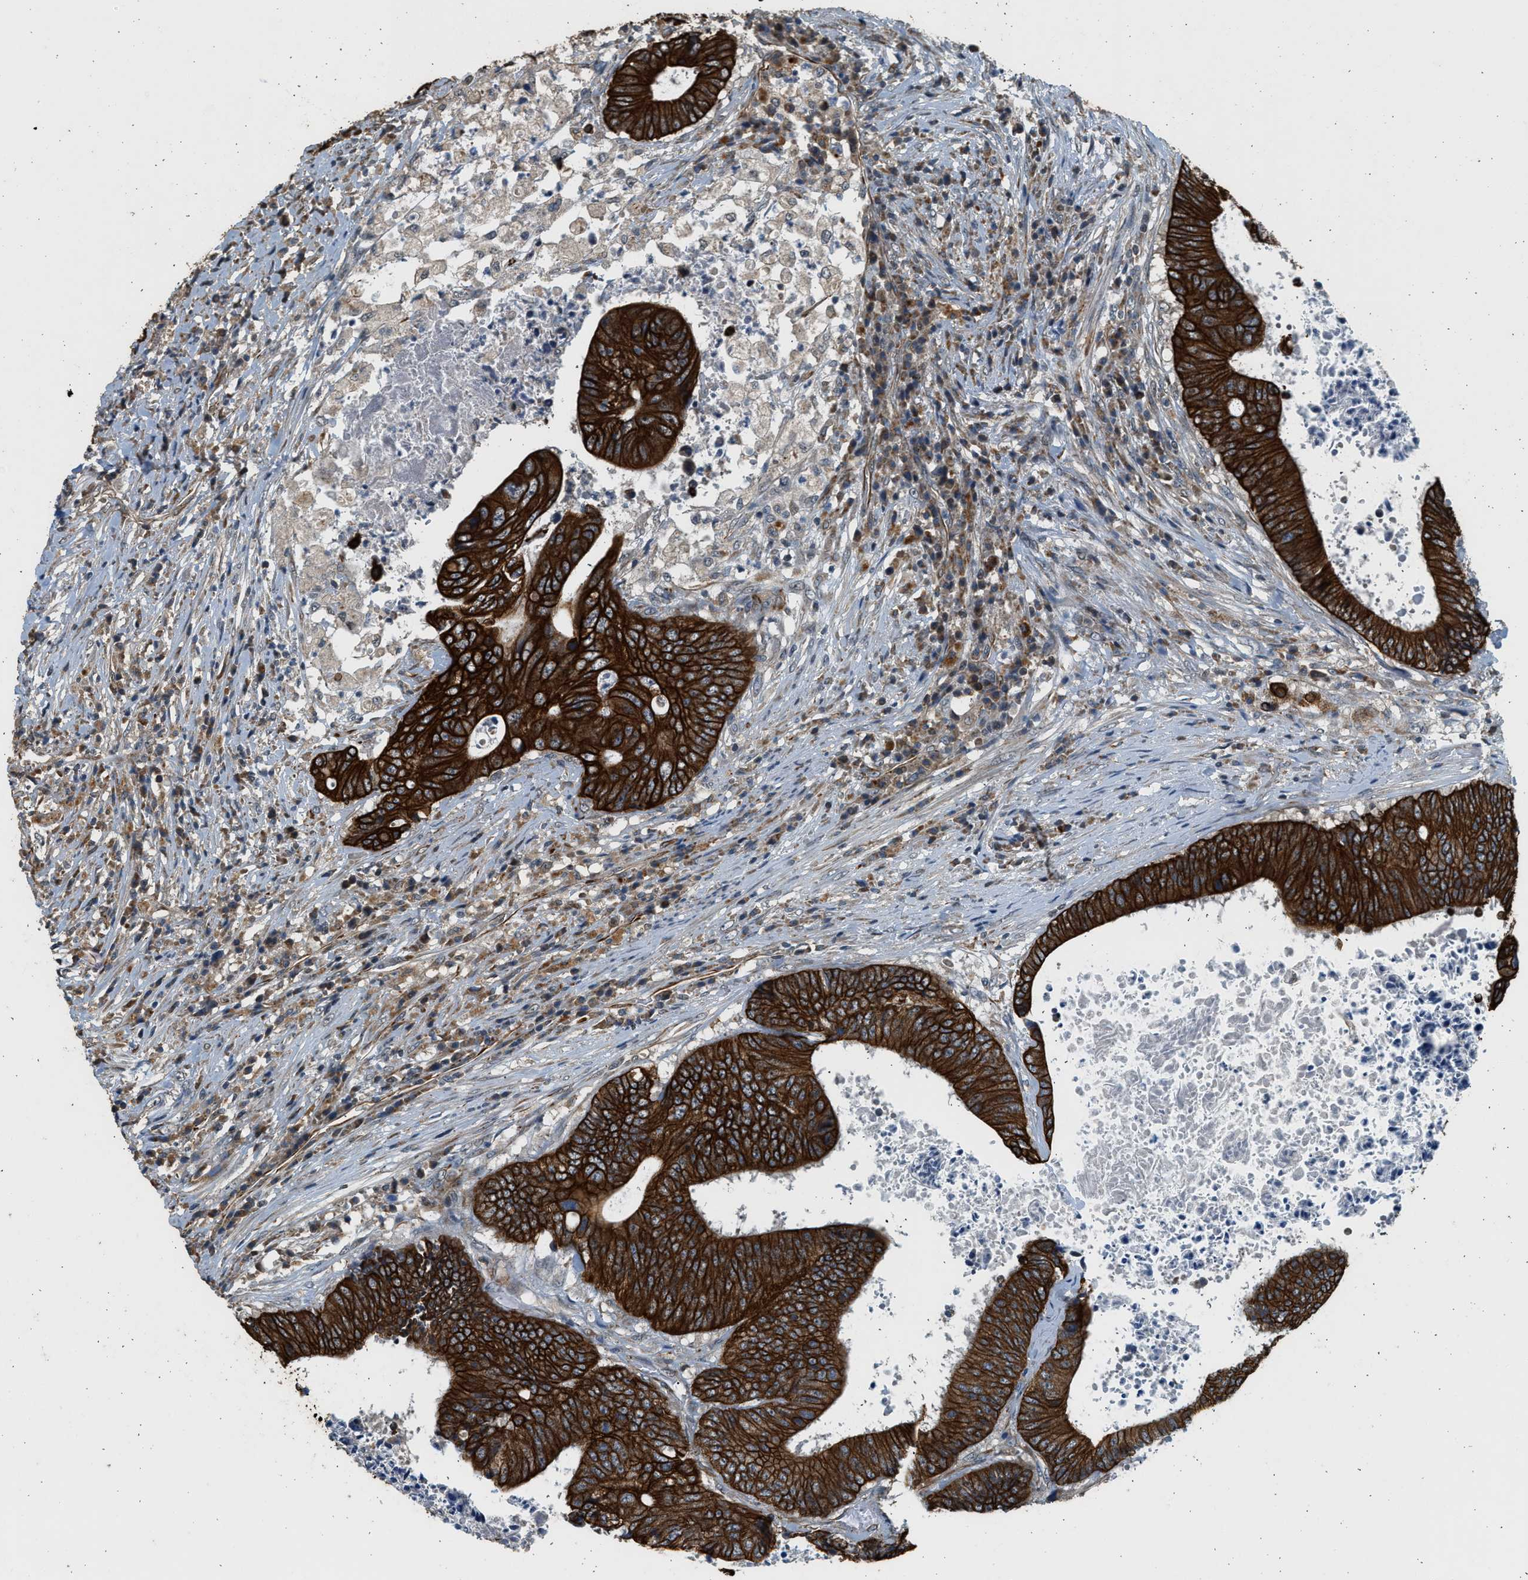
{"staining": {"intensity": "strong", "quantity": ">75%", "location": "cytoplasmic/membranous"}, "tissue": "colorectal cancer", "cell_type": "Tumor cells", "image_type": "cancer", "snomed": [{"axis": "morphology", "description": "Adenocarcinoma, NOS"}, {"axis": "topography", "description": "Rectum"}], "caption": "Immunohistochemistry (IHC) histopathology image of neoplastic tissue: adenocarcinoma (colorectal) stained using IHC demonstrates high levels of strong protein expression localized specifically in the cytoplasmic/membranous of tumor cells, appearing as a cytoplasmic/membranous brown color.", "gene": "PCLO", "patient": {"sex": "male", "age": 72}}